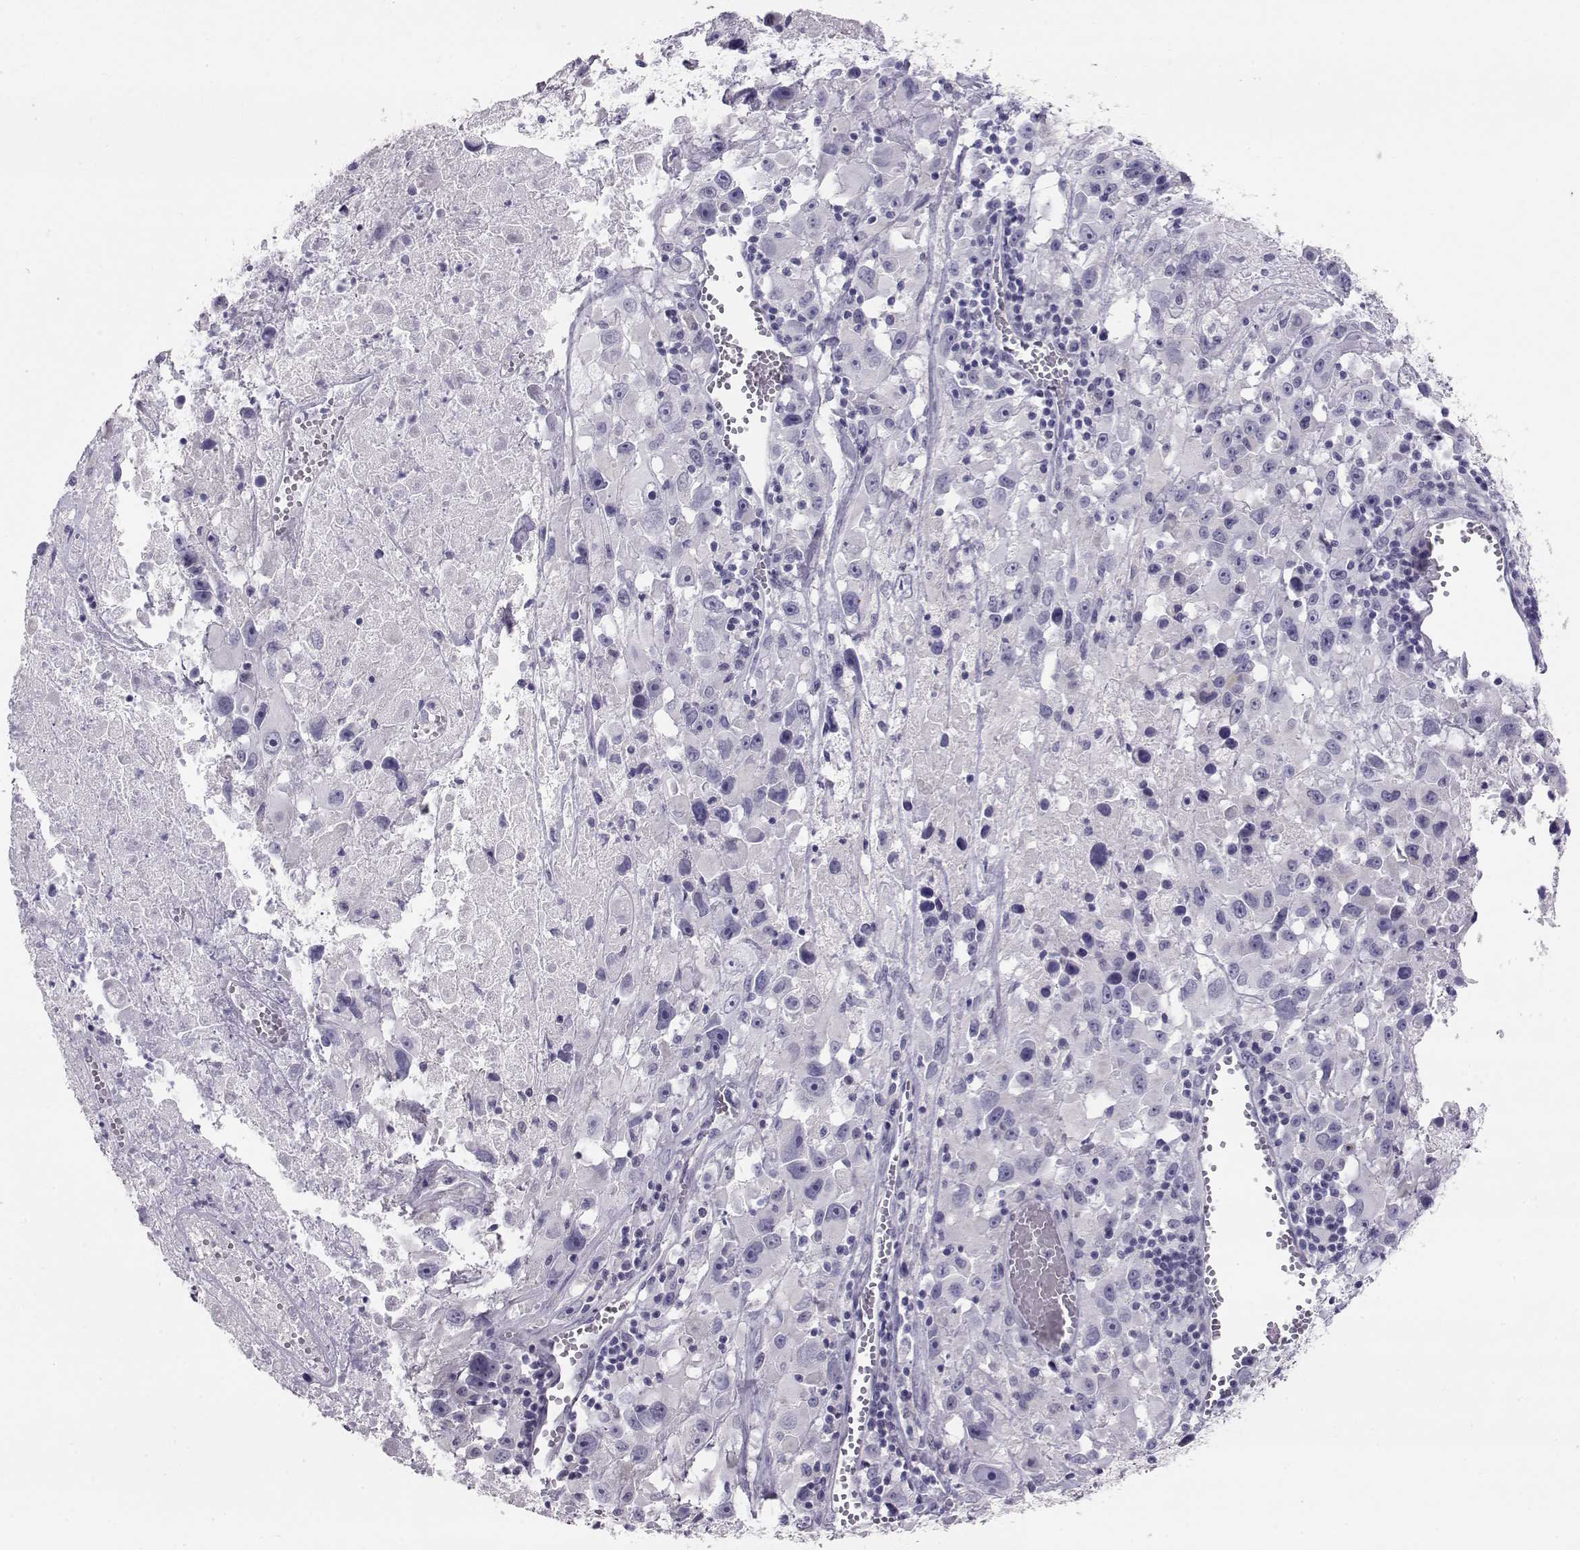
{"staining": {"intensity": "negative", "quantity": "none", "location": "none"}, "tissue": "melanoma", "cell_type": "Tumor cells", "image_type": "cancer", "snomed": [{"axis": "morphology", "description": "Malignant melanoma, Metastatic site"}, {"axis": "topography", "description": "Lymph node"}], "caption": "Immunohistochemistry (IHC) photomicrograph of human malignant melanoma (metastatic site) stained for a protein (brown), which exhibits no positivity in tumor cells.", "gene": "RD3", "patient": {"sex": "male", "age": 50}}